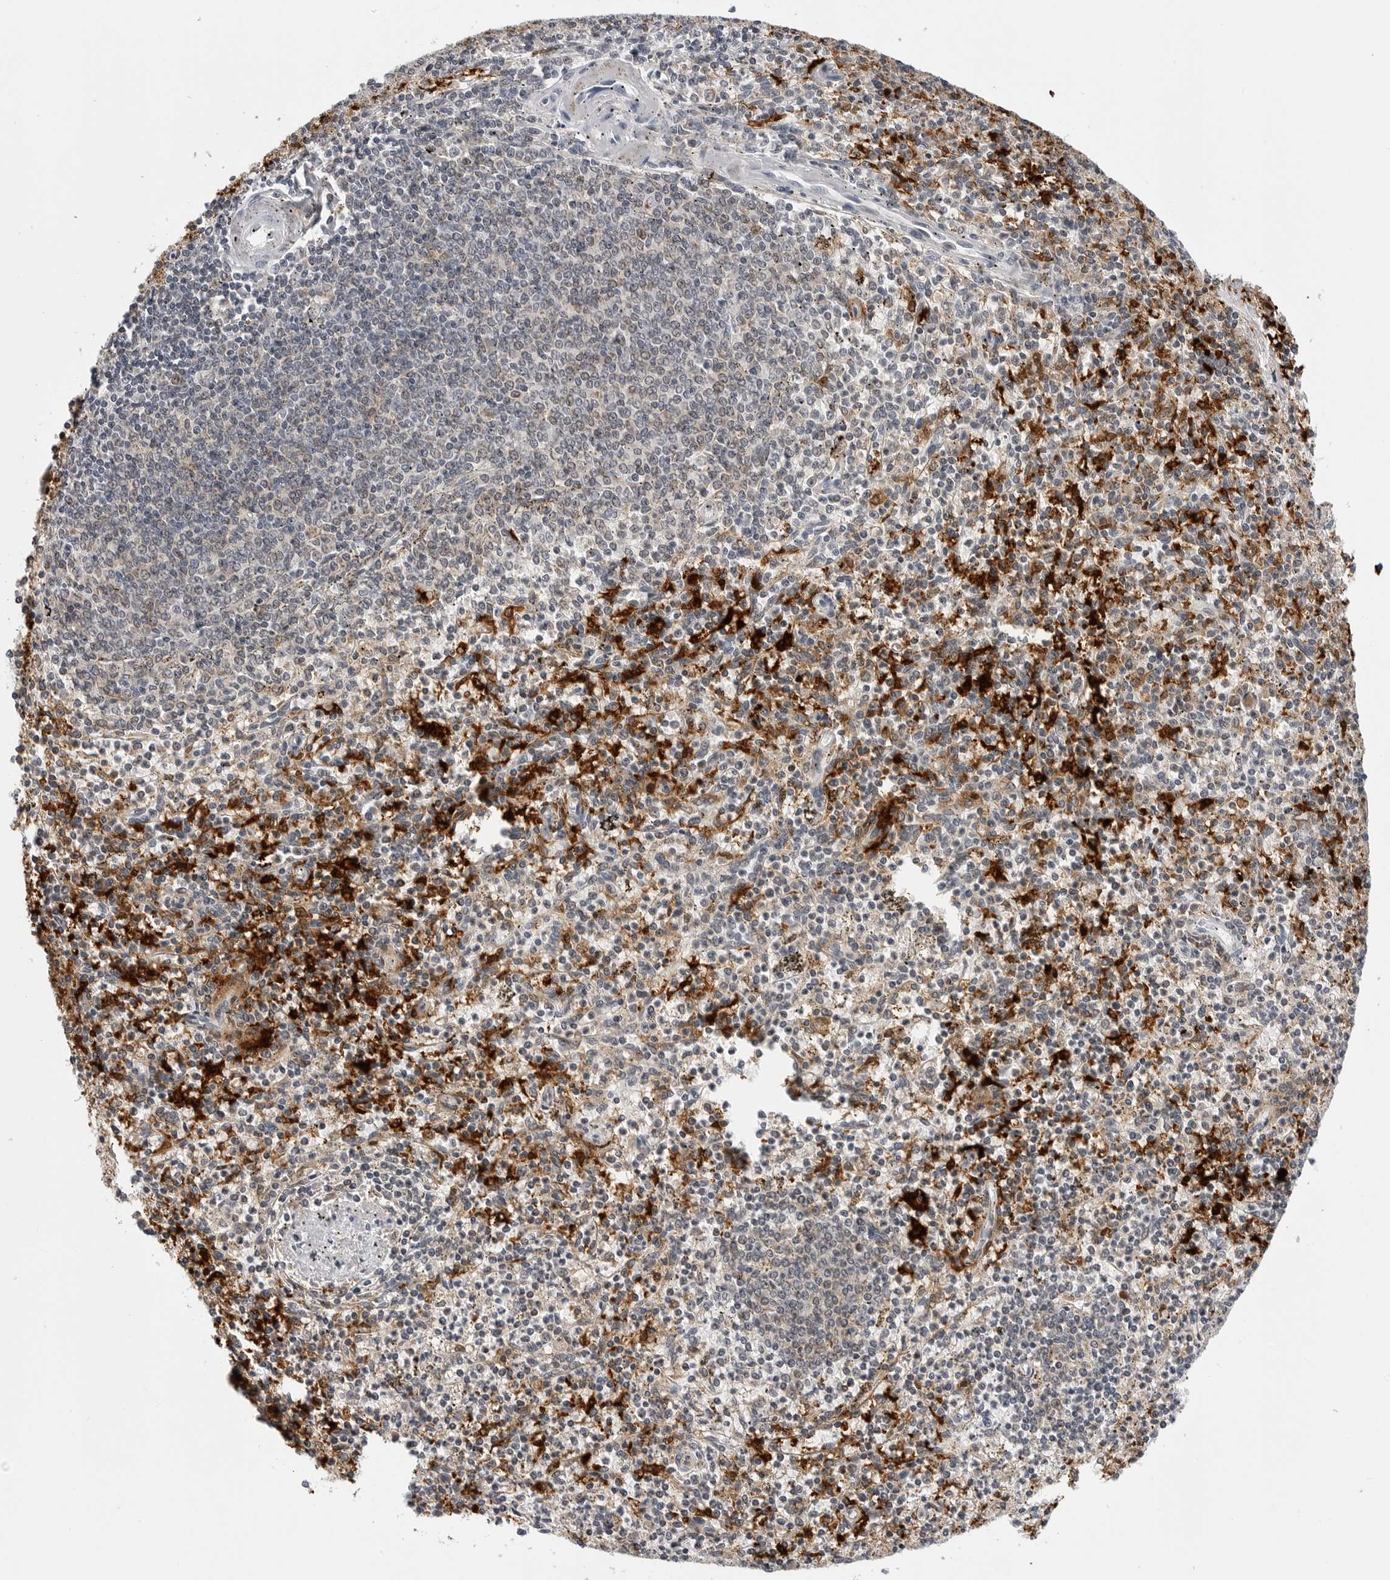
{"staining": {"intensity": "moderate", "quantity": "<25%", "location": "cytoplasmic/membranous"}, "tissue": "spleen", "cell_type": "Cells in red pulp", "image_type": "normal", "snomed": [{"axis": "morphology", "description": "Normal tissue, NOS"}, {"axis": "topography", "description": "Spleen"}], "caption": "Moderate cytoplasmic/membranous staining for a protein is seen in approximately <25% of cells in red pulp of normal spleen using immunohistochemistry.", "gene": "CDK20", "patient": {"sex": "male", "age": 72}}